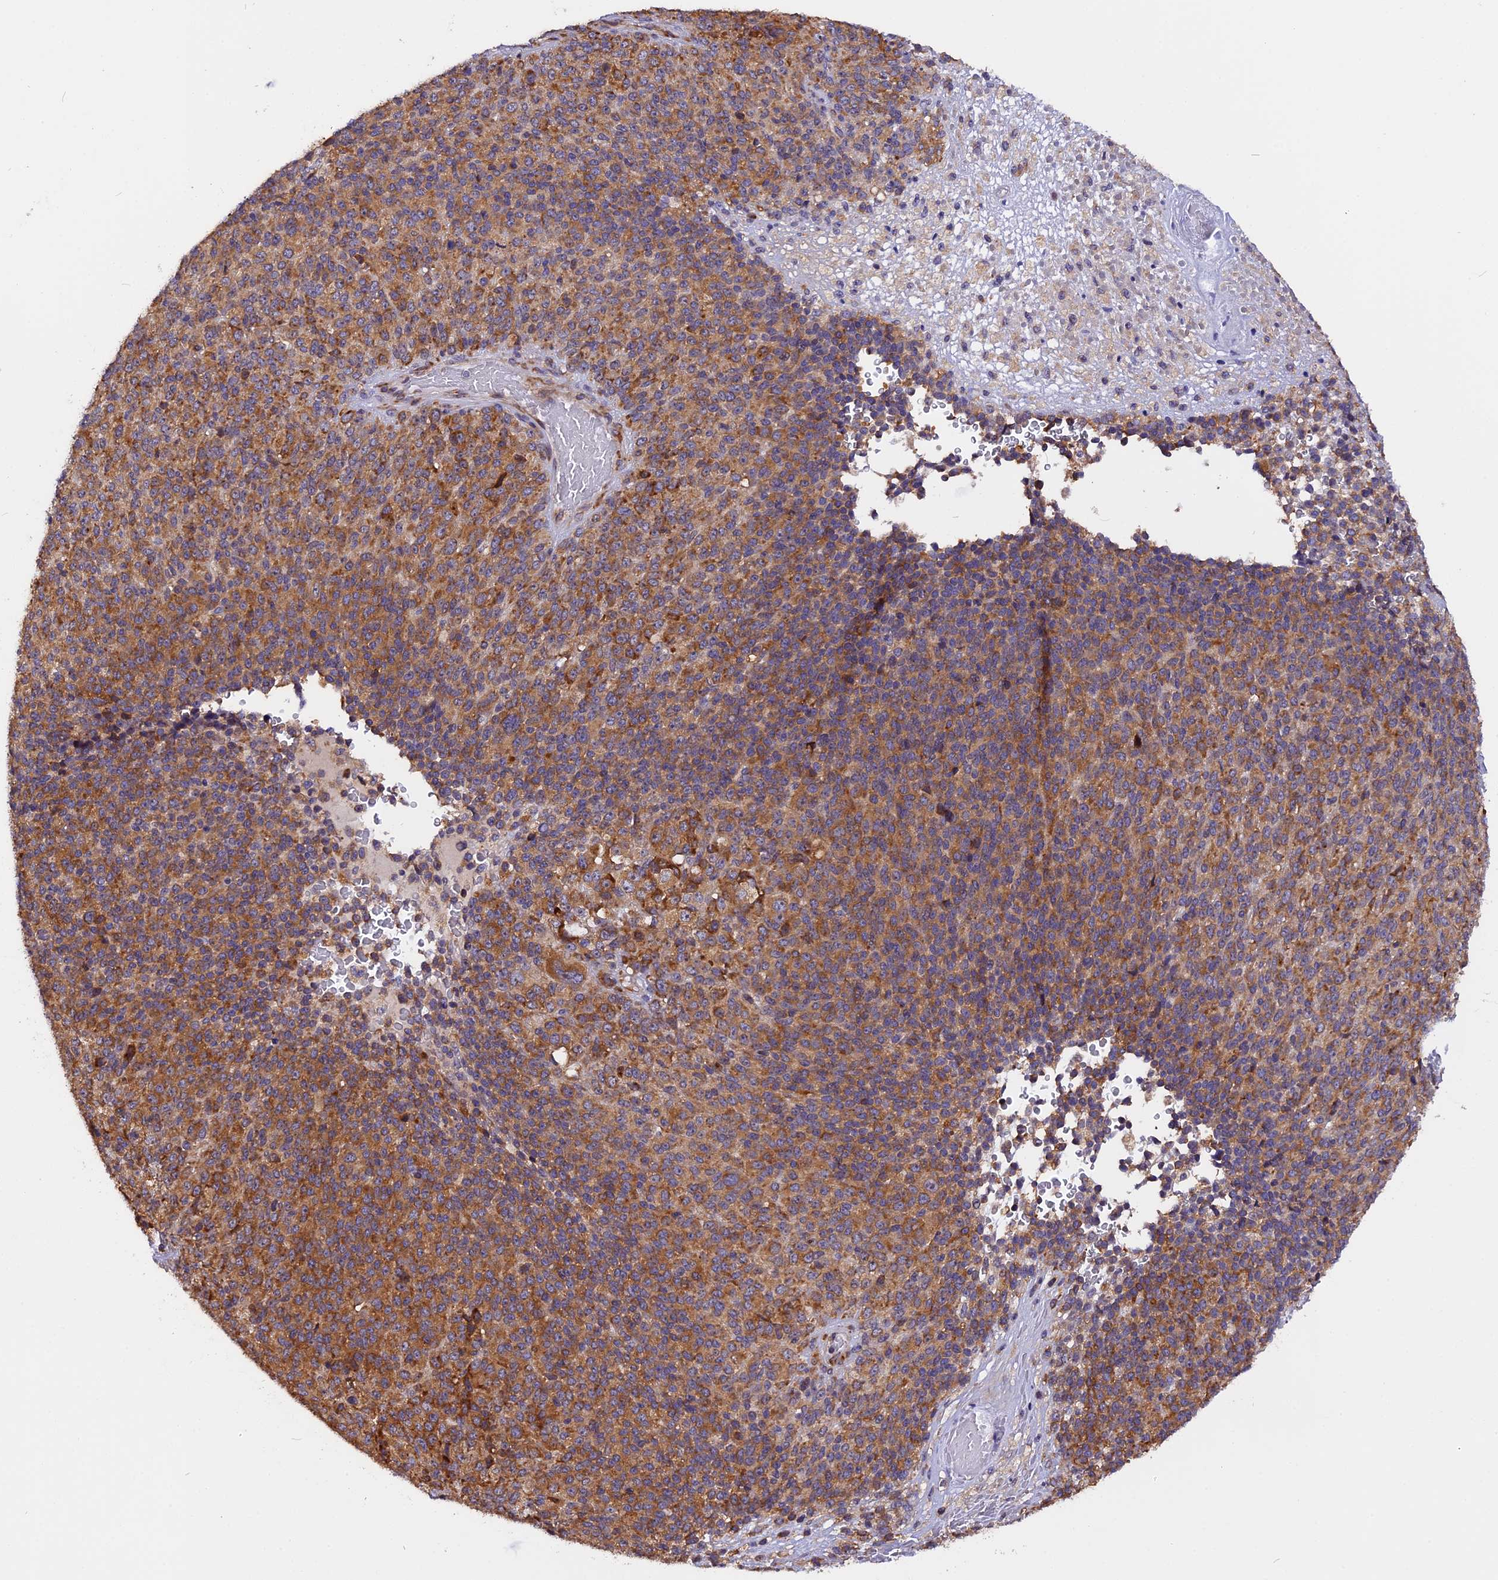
{"staining": {"intensity": "strong", "quantity": ">75%", "location": "cytoplasmic/membranous"}, "tissue": "melanoma", "cell_type": "Tumor cells", "image_type": "cancer", "snomed": [{"axis": "morphology", "description": "Malignant melanoma, Metastatic site"}, {"axis": "topography", "description": "Brain"}], "caption": "Protein staining of melanoma tissue displays strong cytoplasmic/membranous expression in about >75% of tumor cells.", "gene": "GNPTAB", "patient": {"sex": "female", "age": 56}}